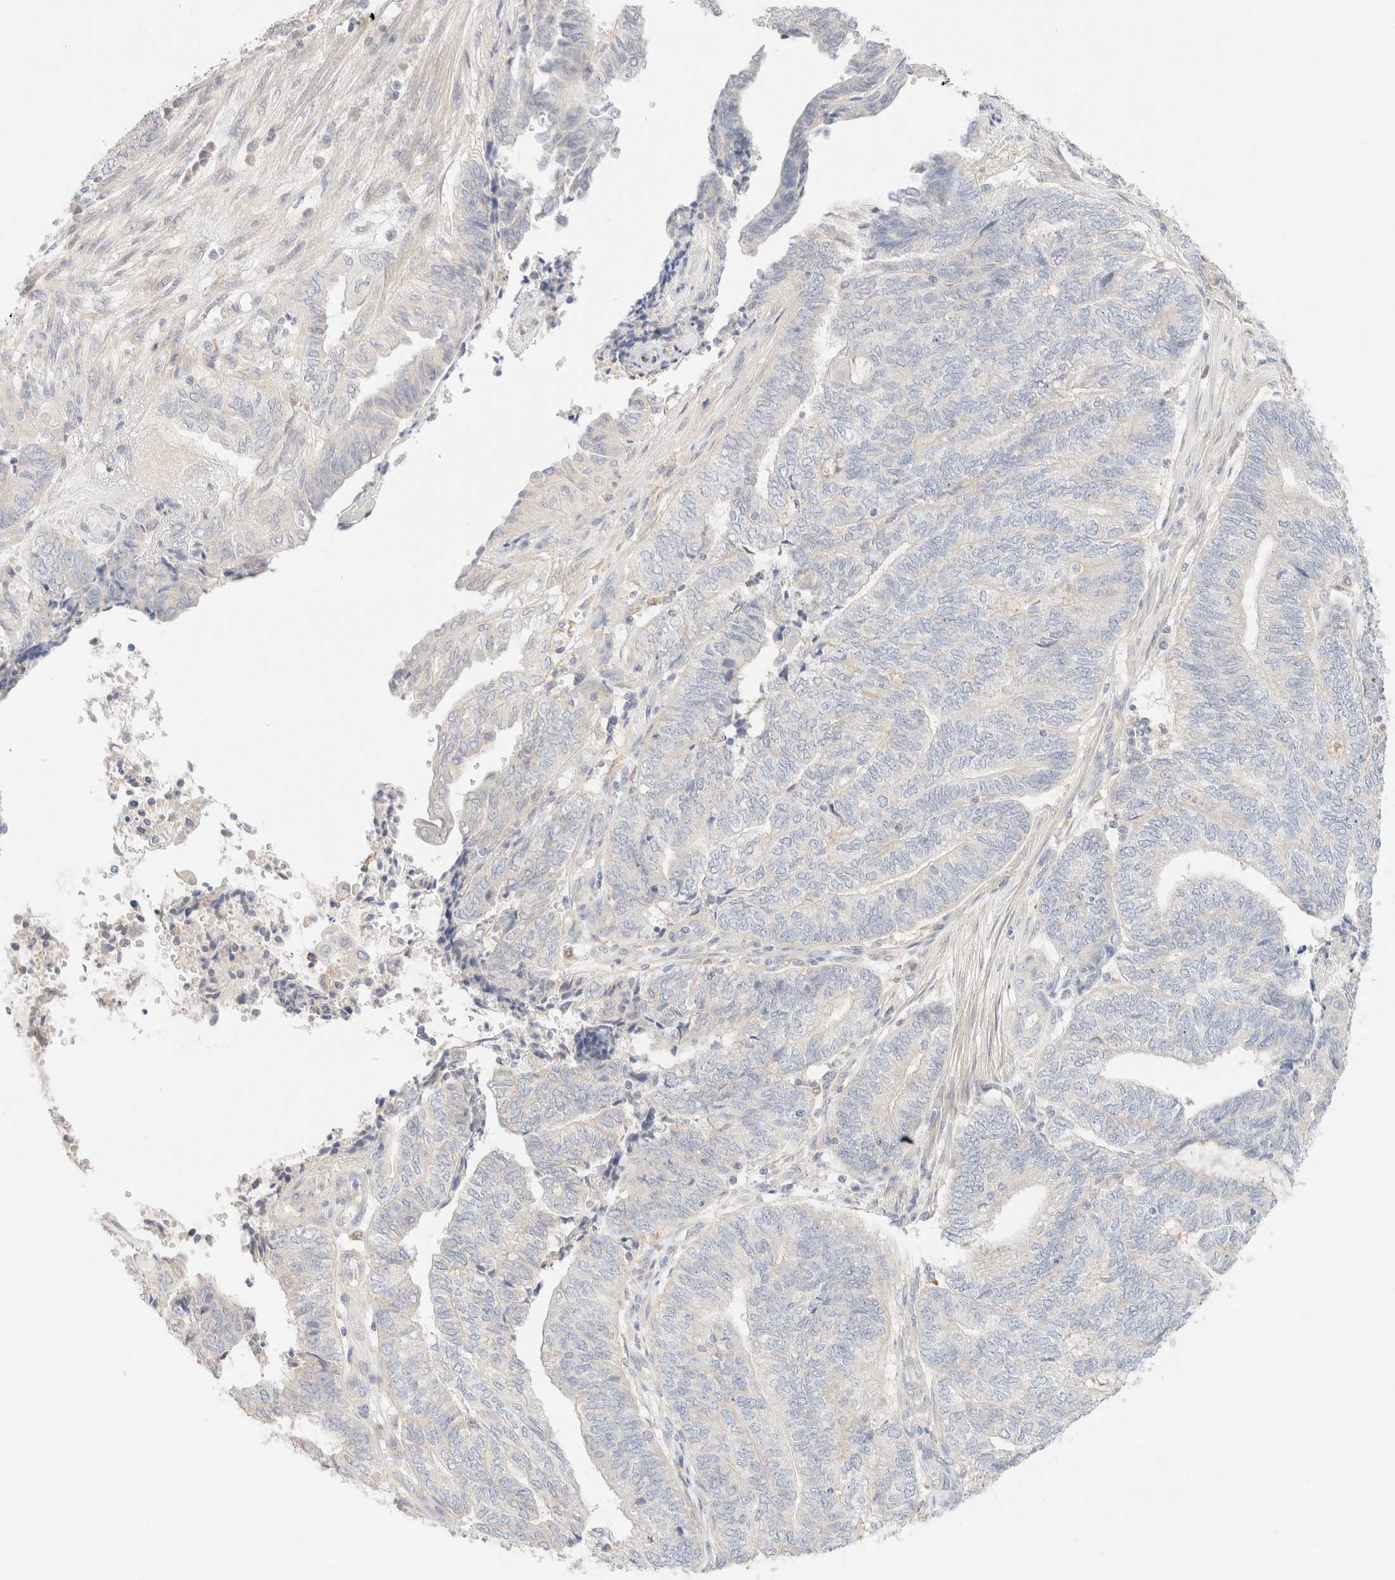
{"staining": {"intensity": "negative", "quantity": "none", "location": "none"}, "tissue": "endometrial cancer", "cell_type": "Tumor cells", "image_type": "cancer", "snomed": [{"axis": "morphology", "description": "Adenocarcinoma, NOS"}, {"axis": "topography", "description": "Uterus"}, {"axis": "topography", "description": "Endometrium"}], "caption": "DAB (3,3'-diaminobenzidine) immunohistochemical staining of endometrial cancer demonstrates no significant expression in tumor cells. (DAB (3,3'-diaminobenzidine) immunohistochemistry (IHC) with hematoxylin counter stain).", "gene": "SARM1", "patient": {"sex": "female", "age": 70}}